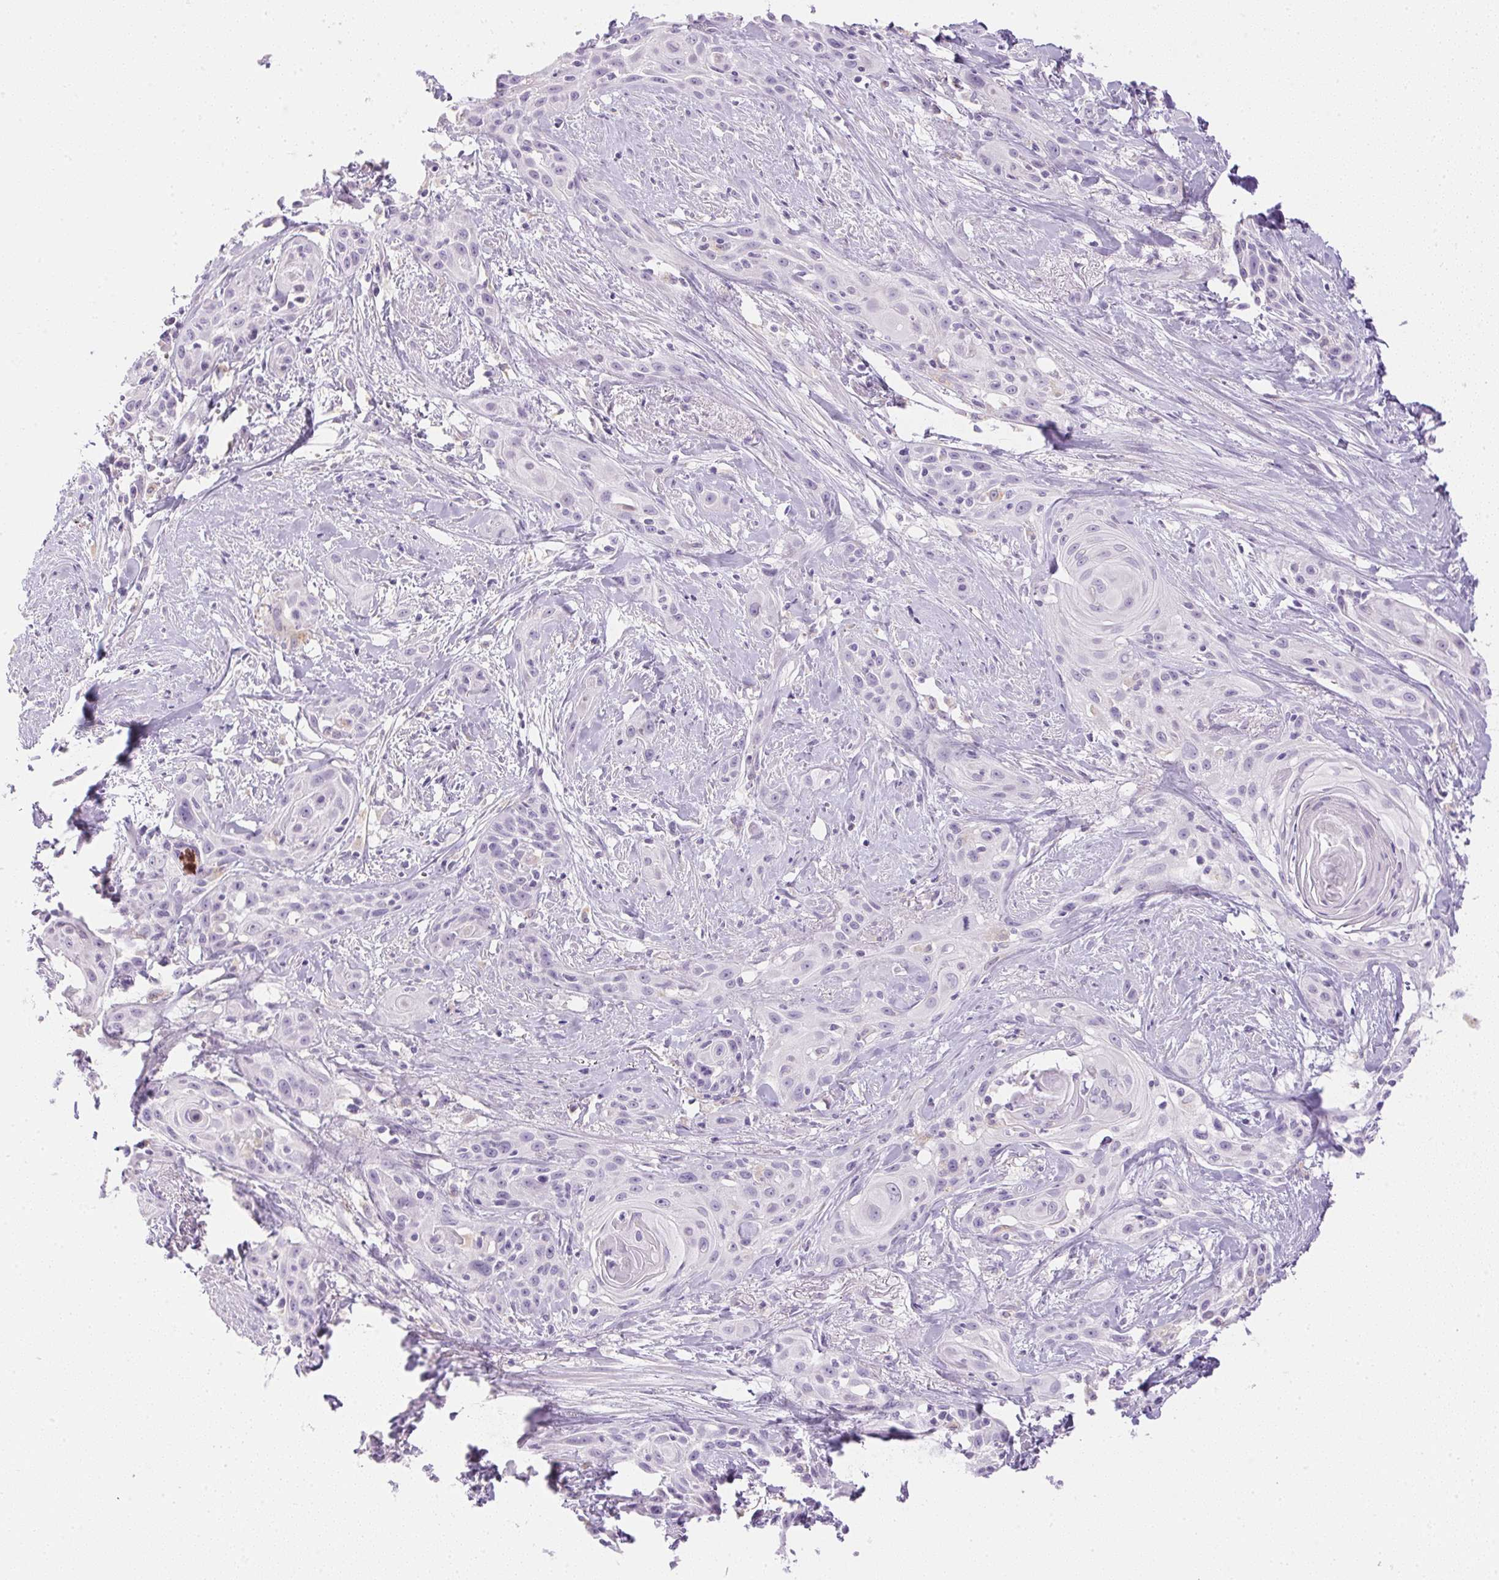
{"staining": {"intensity": "negative", "quantity": "none", "location": "none"}, "tissue": "skin cancer", "cell_type": "Tumor cells", "image_type": "cancer", "snomed": [{"axis": "morphology", "description": "Squamous cell carcinoma, NOS"}, {"axis": "topography", "description": "Skin"}, {"axis": "topography", "description": "Anal"}], "caption": "High power microscopy micrograph of an IHC micrograph of skin cancer (squamous cell carcinoma), revealing no significant expression in tumor cells.", "gene": "ATP6V1G3", "patient": {"sex": "male", "age": 64}}